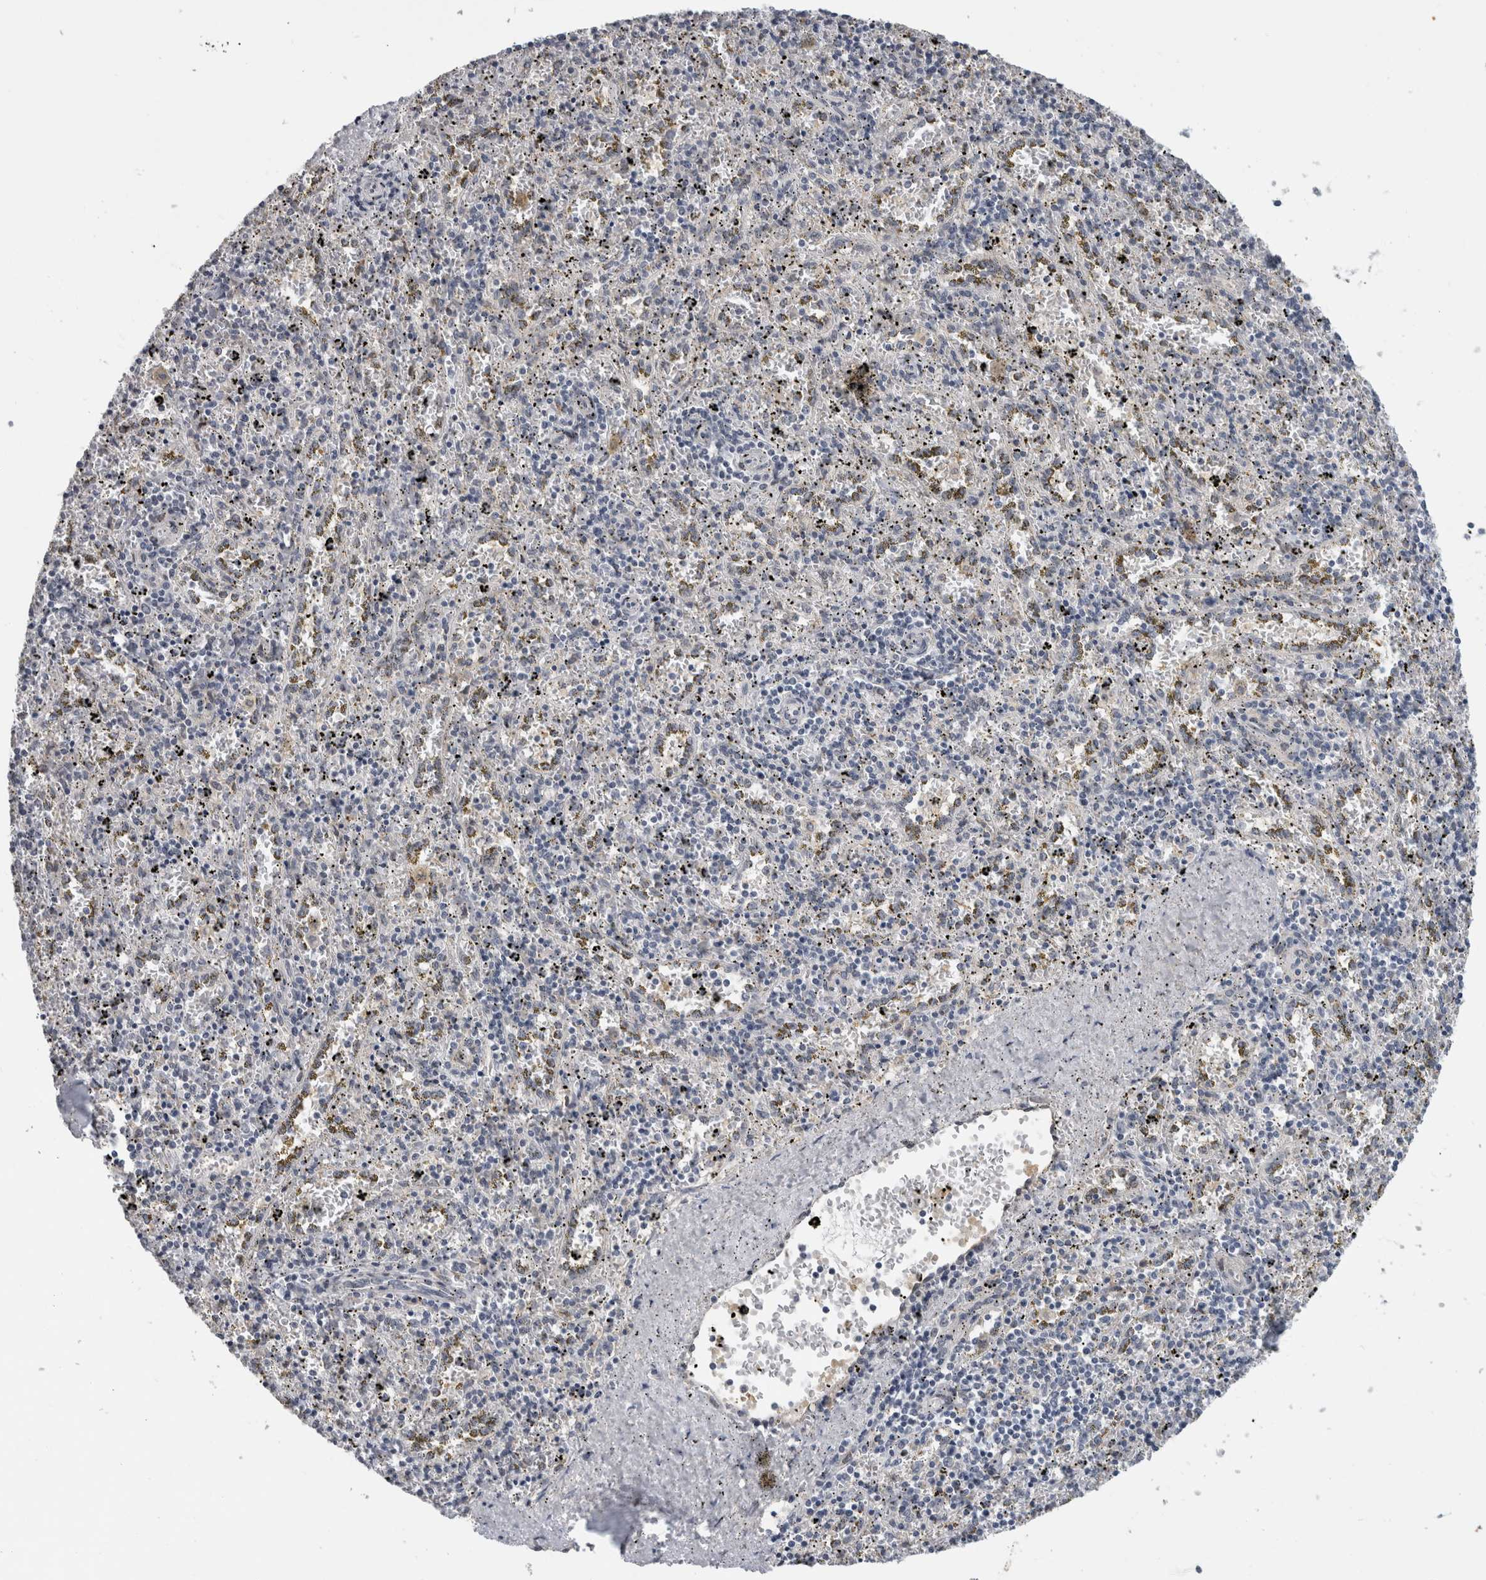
{"staining": {"intensity": "negative", "quantity": "none", "location": "none"}, "tissue": "spleen", "cell_type": "Cells in red pulp", "image_type": "normal", "snomed": [{"axis": "morphology", "description": "Normal tissue, NOS"}, {"axis": "topography", "description": "Spleen"}], "caption": "A histopathology image of spleen stained for a protein exhibits no brown staining in cells in red pulp.", "gene": "PRXL2A", "patient": {"sex": "male", "age": 11}}